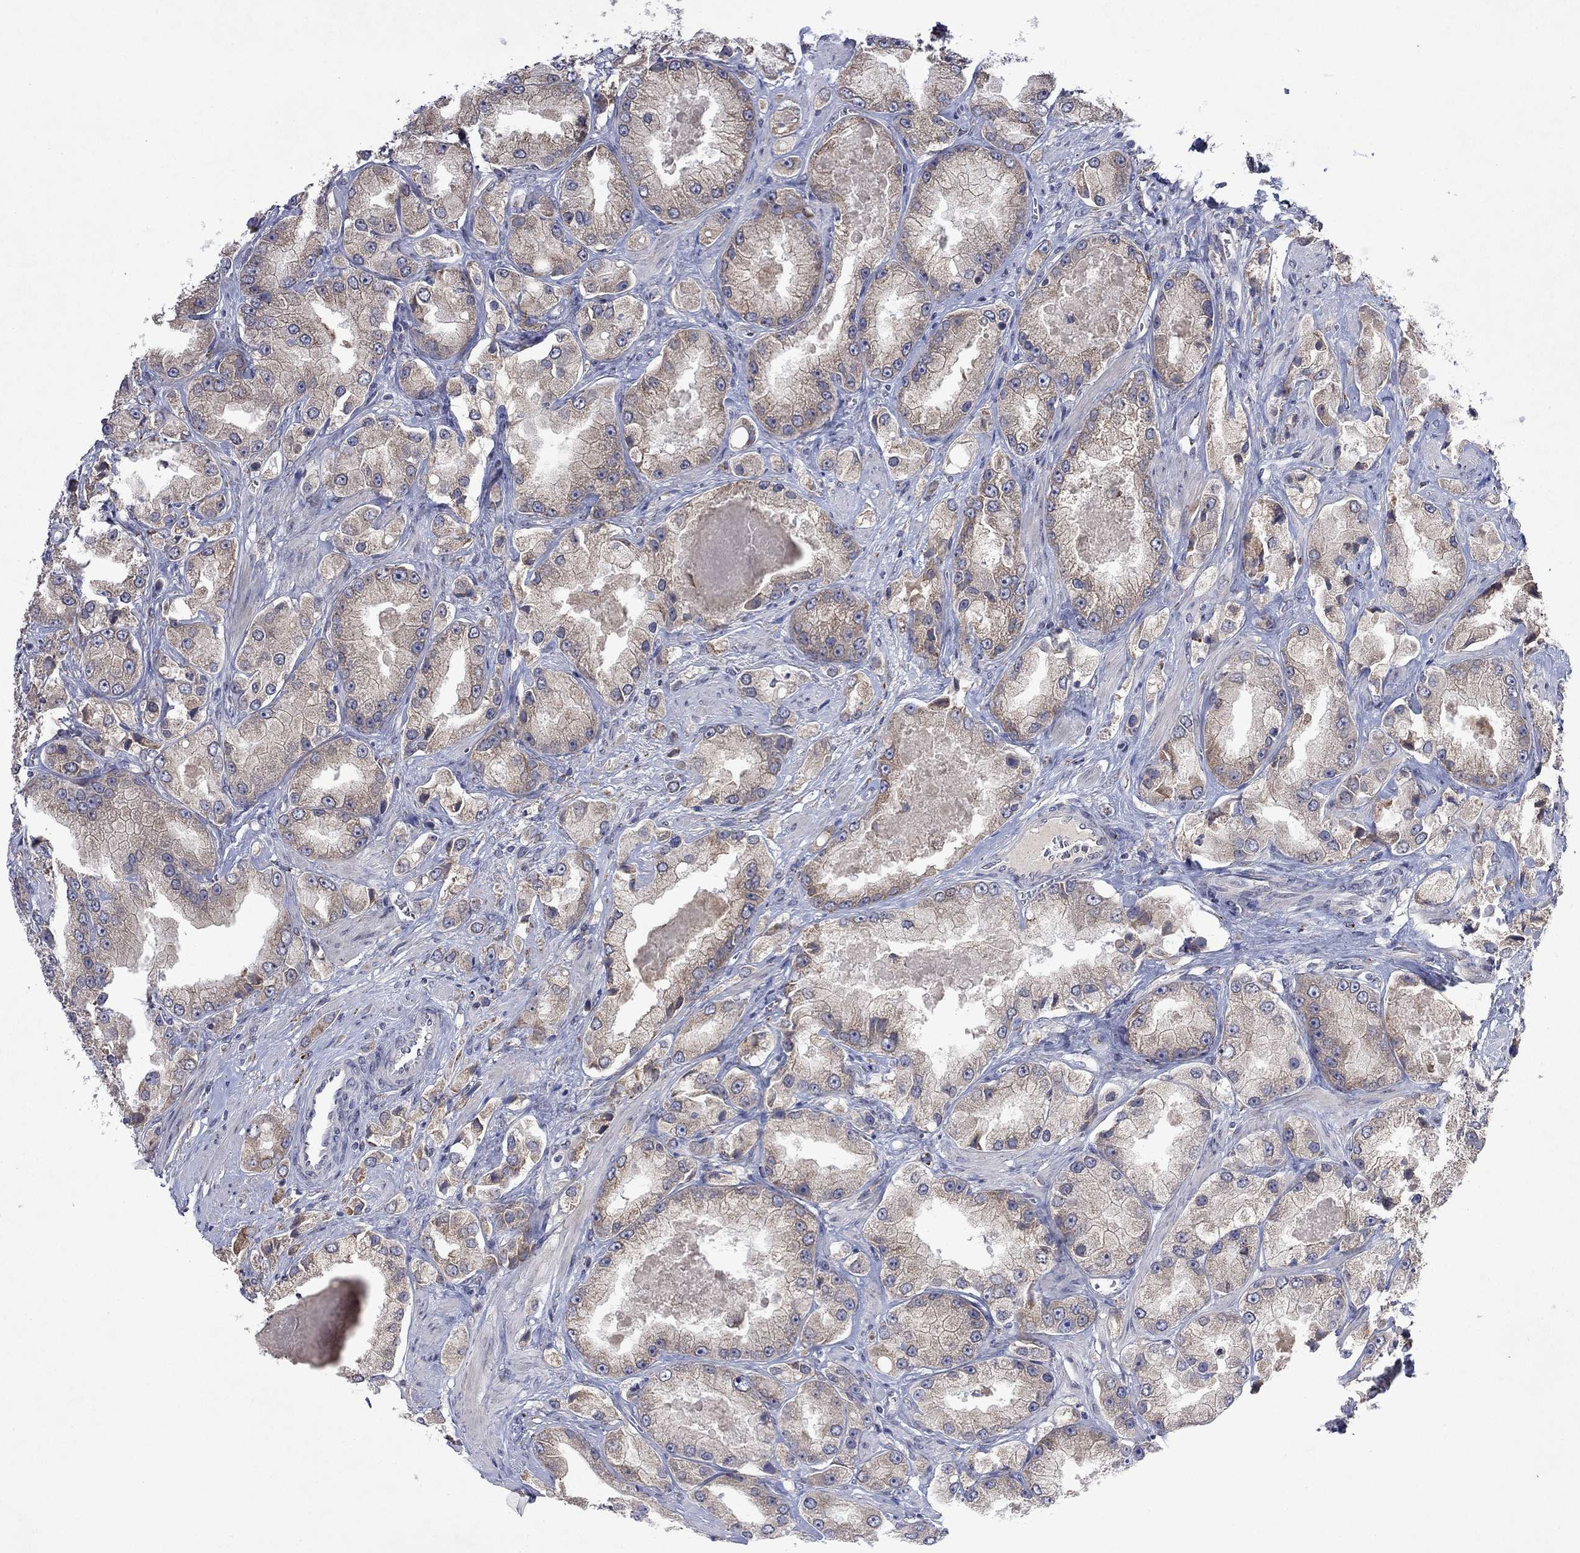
{"staining": {"intensity": "weak", "quantity": "25%-75%", "location": "cytoplasmic/membranous"}, "tissue": "prostate cancer", "cell_type": "Tumor cells", "image_type": "cancer", "snomed": [{"axis": "morphology", "description": "Adenocarcinoma, NOS"}, {"axis": "topography", "description": "Prostate and seminal vesicle, NOS"}, {"axis": "topography", "description": "Prostate"}], "caption": "Immunohistochemistry (DAB) staining of human prostate adenocarcinoma exhibits weak cytoplasmic/membranous protein positivity in about 25%-75% of tumor cells. The staining was performed using DAB to visualize the protein expression in brown, while the nuclei were stained in blue with hematoxylin (Magnification: 20x).", "gene": "TMEM97", "patient": {"sex": "male", "age": 64}}